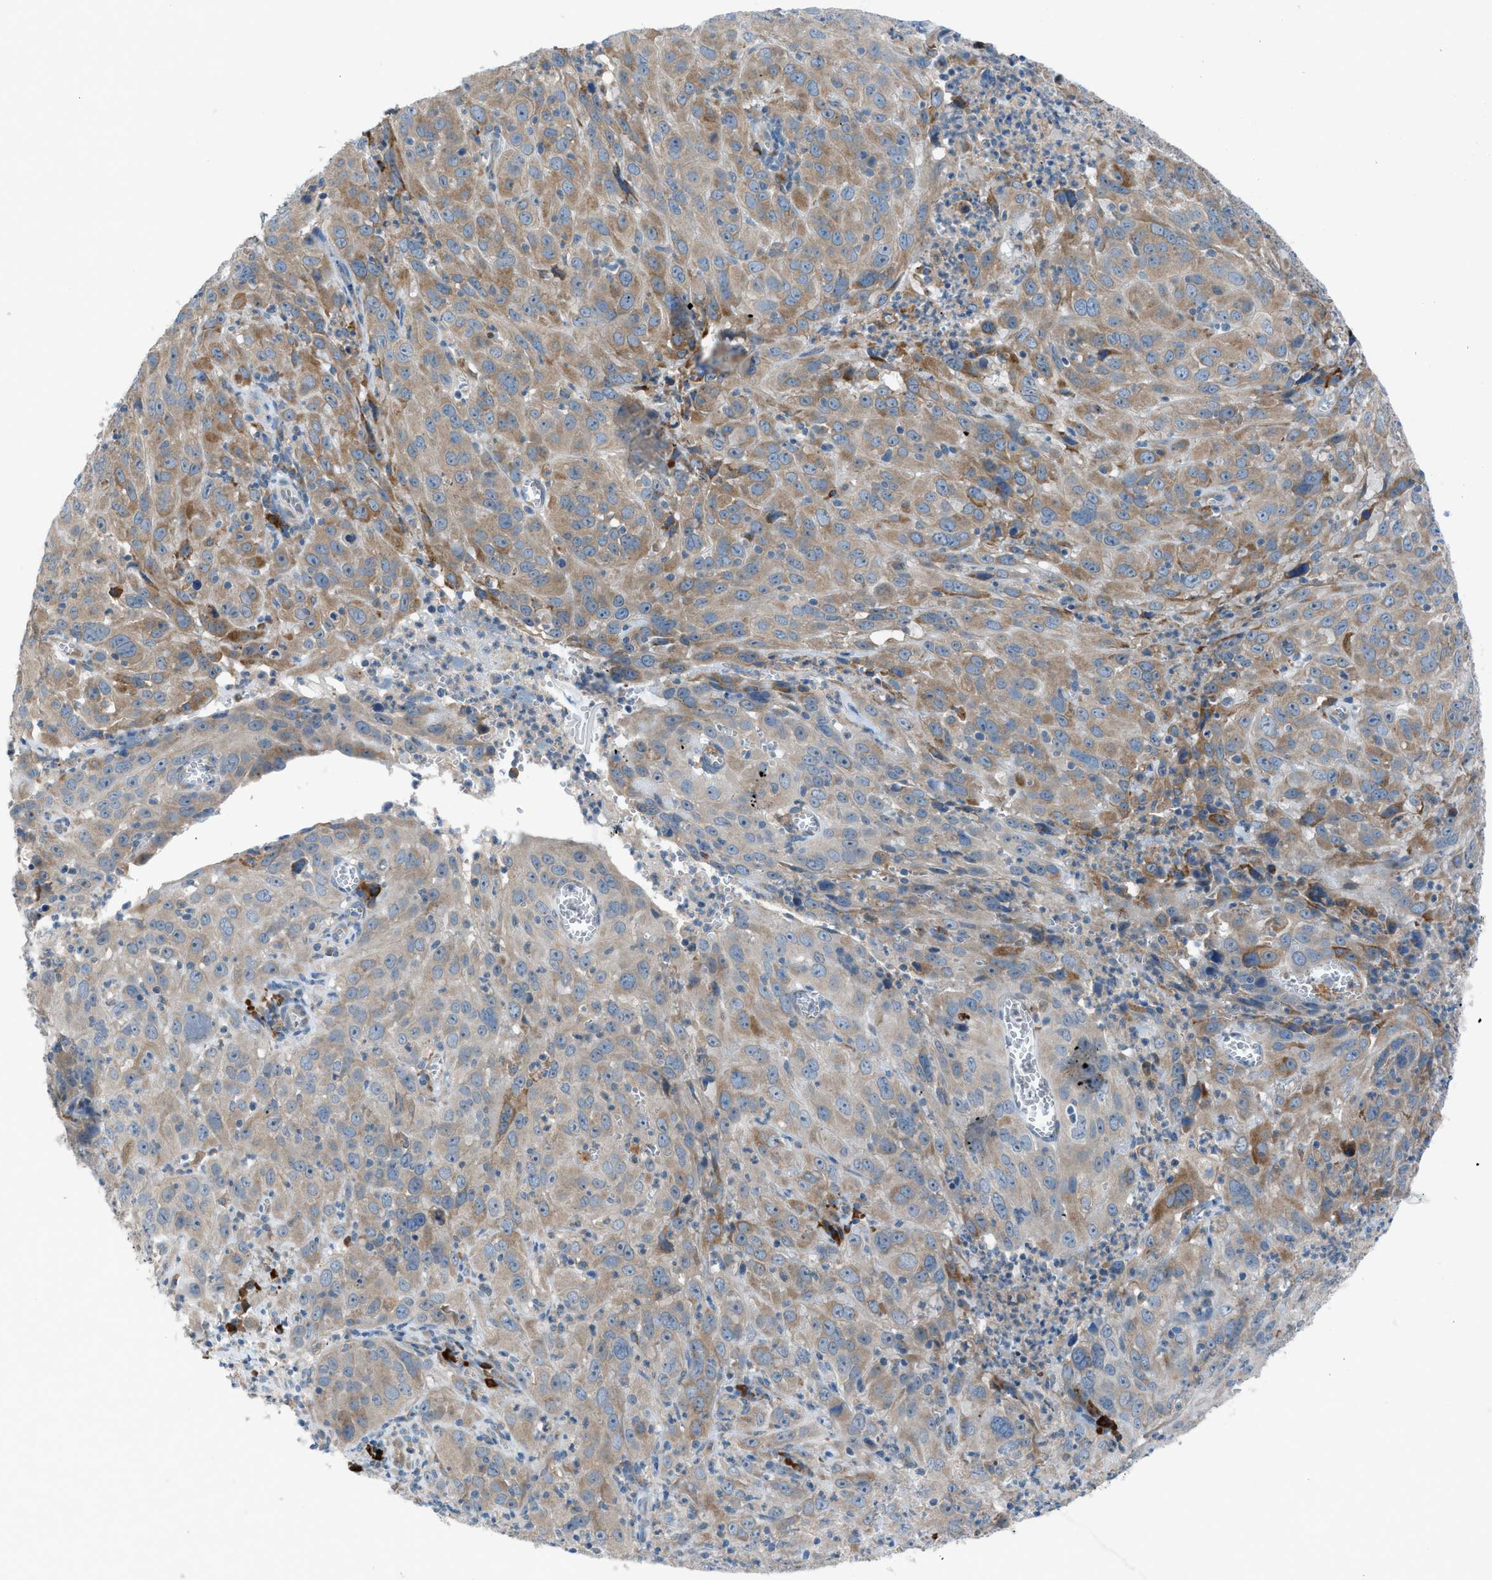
{"staining": {"intensity": "weak", "quantity": "25%-75%", "location": "cytoplasmic/membranous"}, "tissue": "cervical cancer", "cell_type": "Tumor cells", "image_type": "cancer", "snomed": [{"axis": "morphology", "description": "Squamous cell carcinoma, NOS"}, {"axis": "topography", "description": "Cervix"}], "caption": "Human cervical cancer stained for a protein (brown) shows weak cytoplasmic/membranous positive expression in approximately 25%-75% of tumor cells.", "gene": "HEG1", "patient": {"sex": "female", "age": 32}}